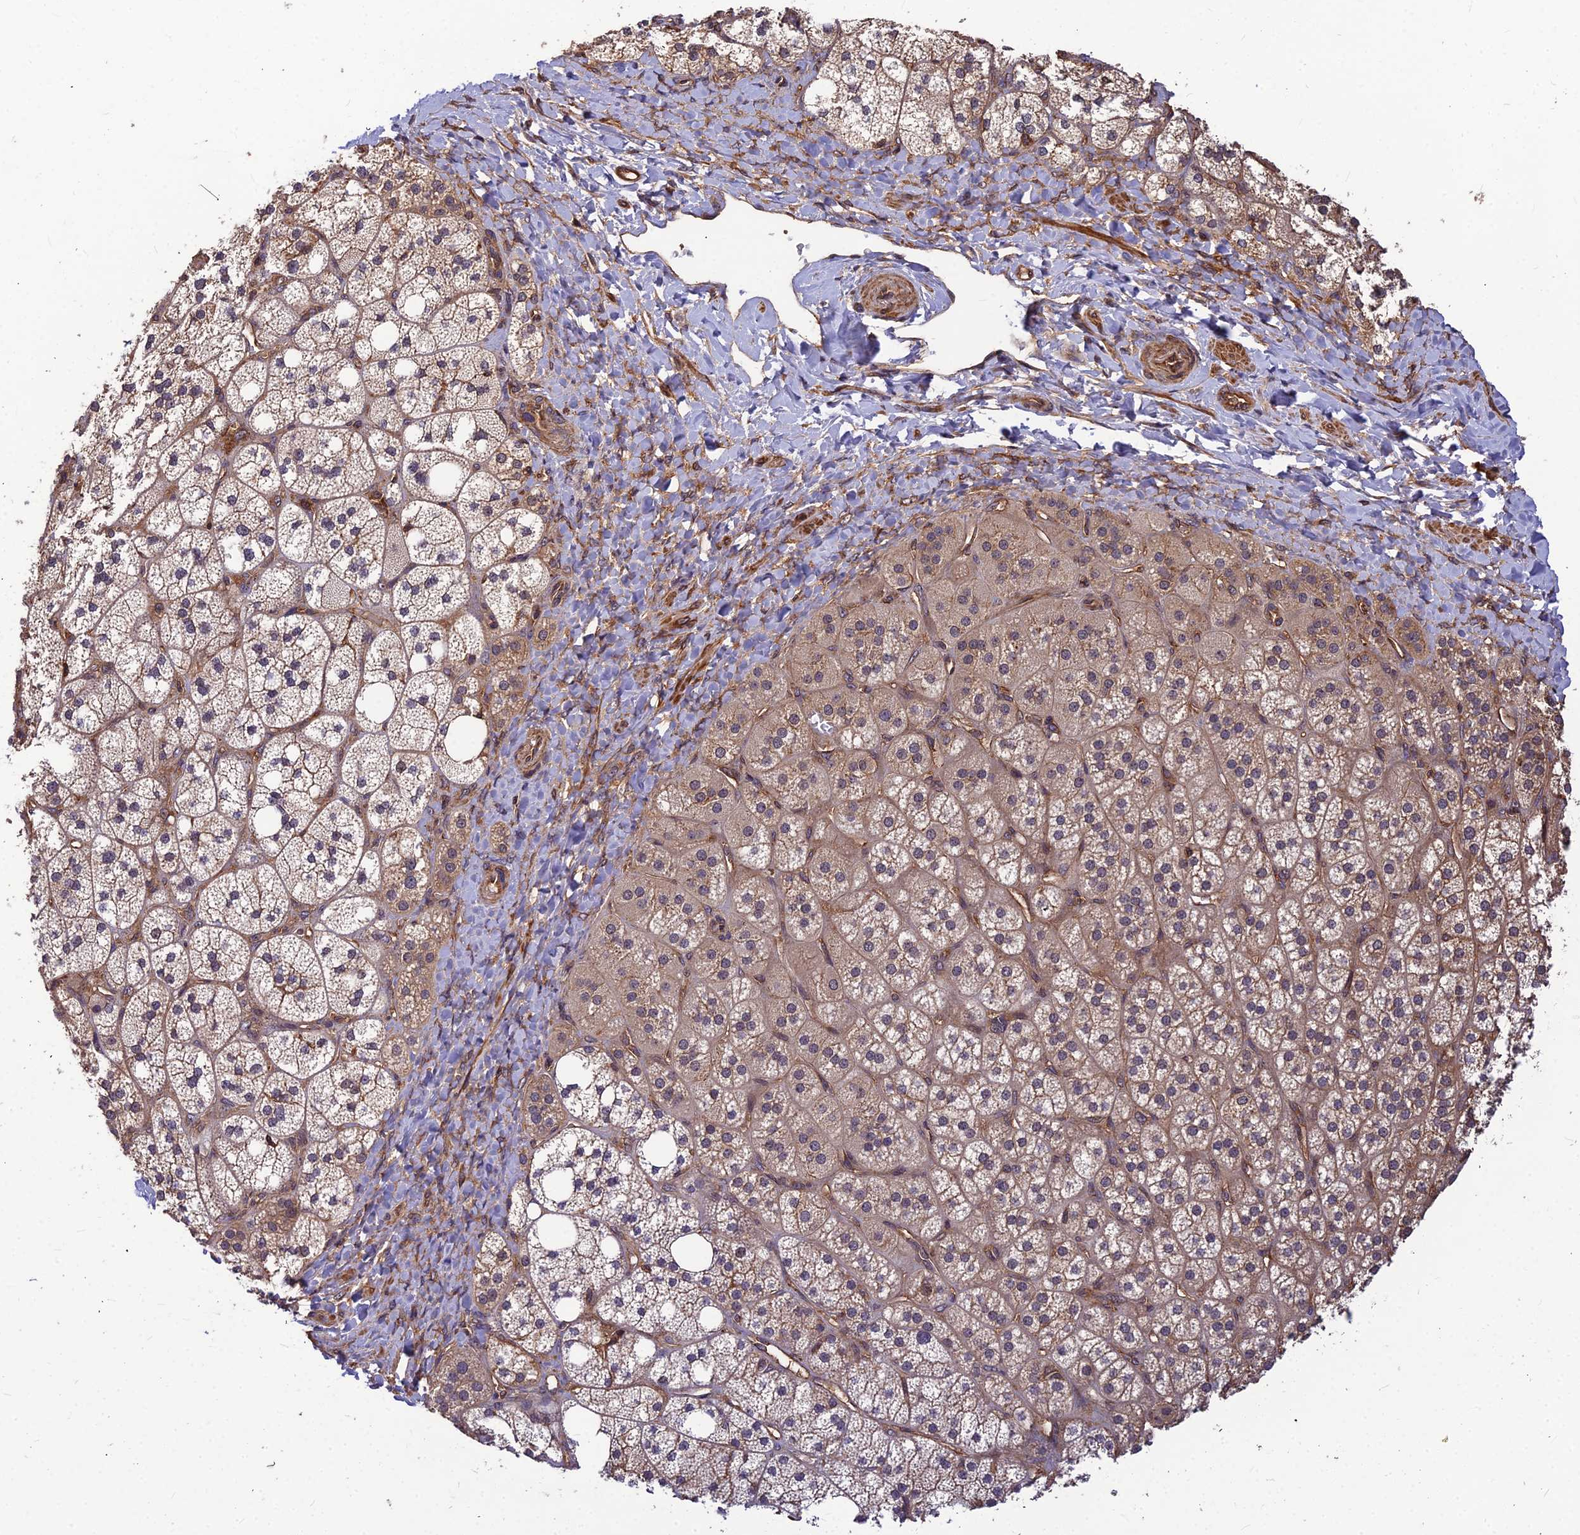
{"staining": {"intensity": "moderate", "quantity": "25%-75%", "location": "cytoplasmic/membranous"}, "tissue": "adrenal gland", "cell_type": "Glandular cells", "image_type": "normal", "snomed": [{"axis": "morphology", "description": "Normal tissue, NOS"}, {"axis": "topography", "description": "Adrenal gland"}], "caption": "IHC image of normal adrenal gland: human adrenal gland stained using immunohistochemistry shows medium levels of moderate protein expression localized specifically in the cytoplasmic/membranous of glandular cells, appearing as a cytoplasmic/membranous brown color.", "gene": "ZNF467", "patient": {"sex": "male", "age": 61}}